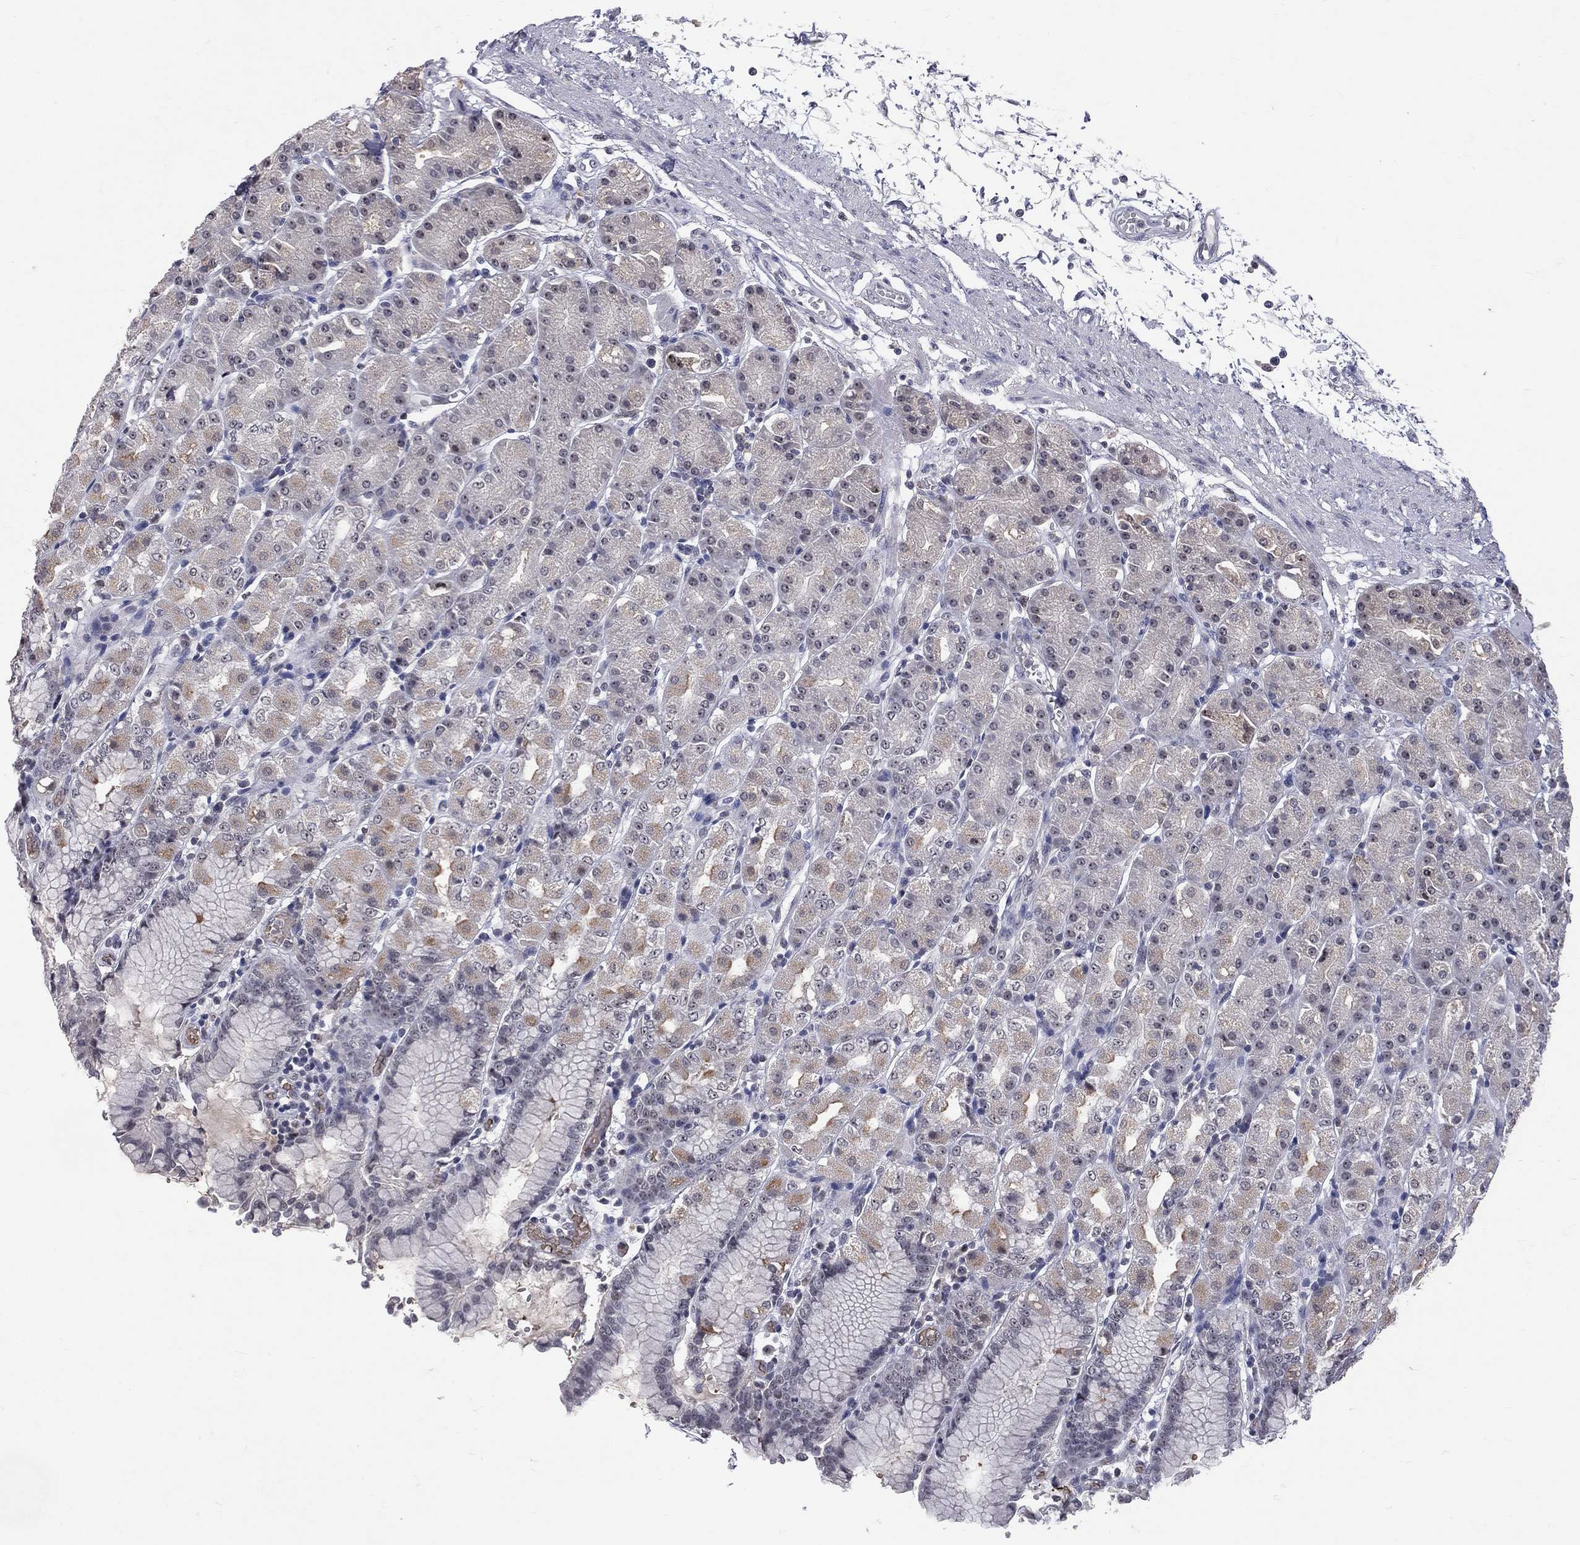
{"staining": {"intensity": "weak", "quantity": "<25%", "location": "cytoplasmic/membranous"}, "tissue": "stomach", "cell_type": "Glandular cells", "image_type": "normal", "snomed": [{"axis": "morphology", "description": "Normal tissue, NOS"}, {"axis": "morphology", "description": "Adenocarcinoma, NOS"}, {"axis": "topography", "description": "Stomach"}], "caption": "There is no significant positivity in glandular cells of stomach. (DAB (3,3'-diaminobenzidine) IHC with hematoxylin counter stain).", "gene": "DSG4", "patient": {"sex": "female", "age": 81}}